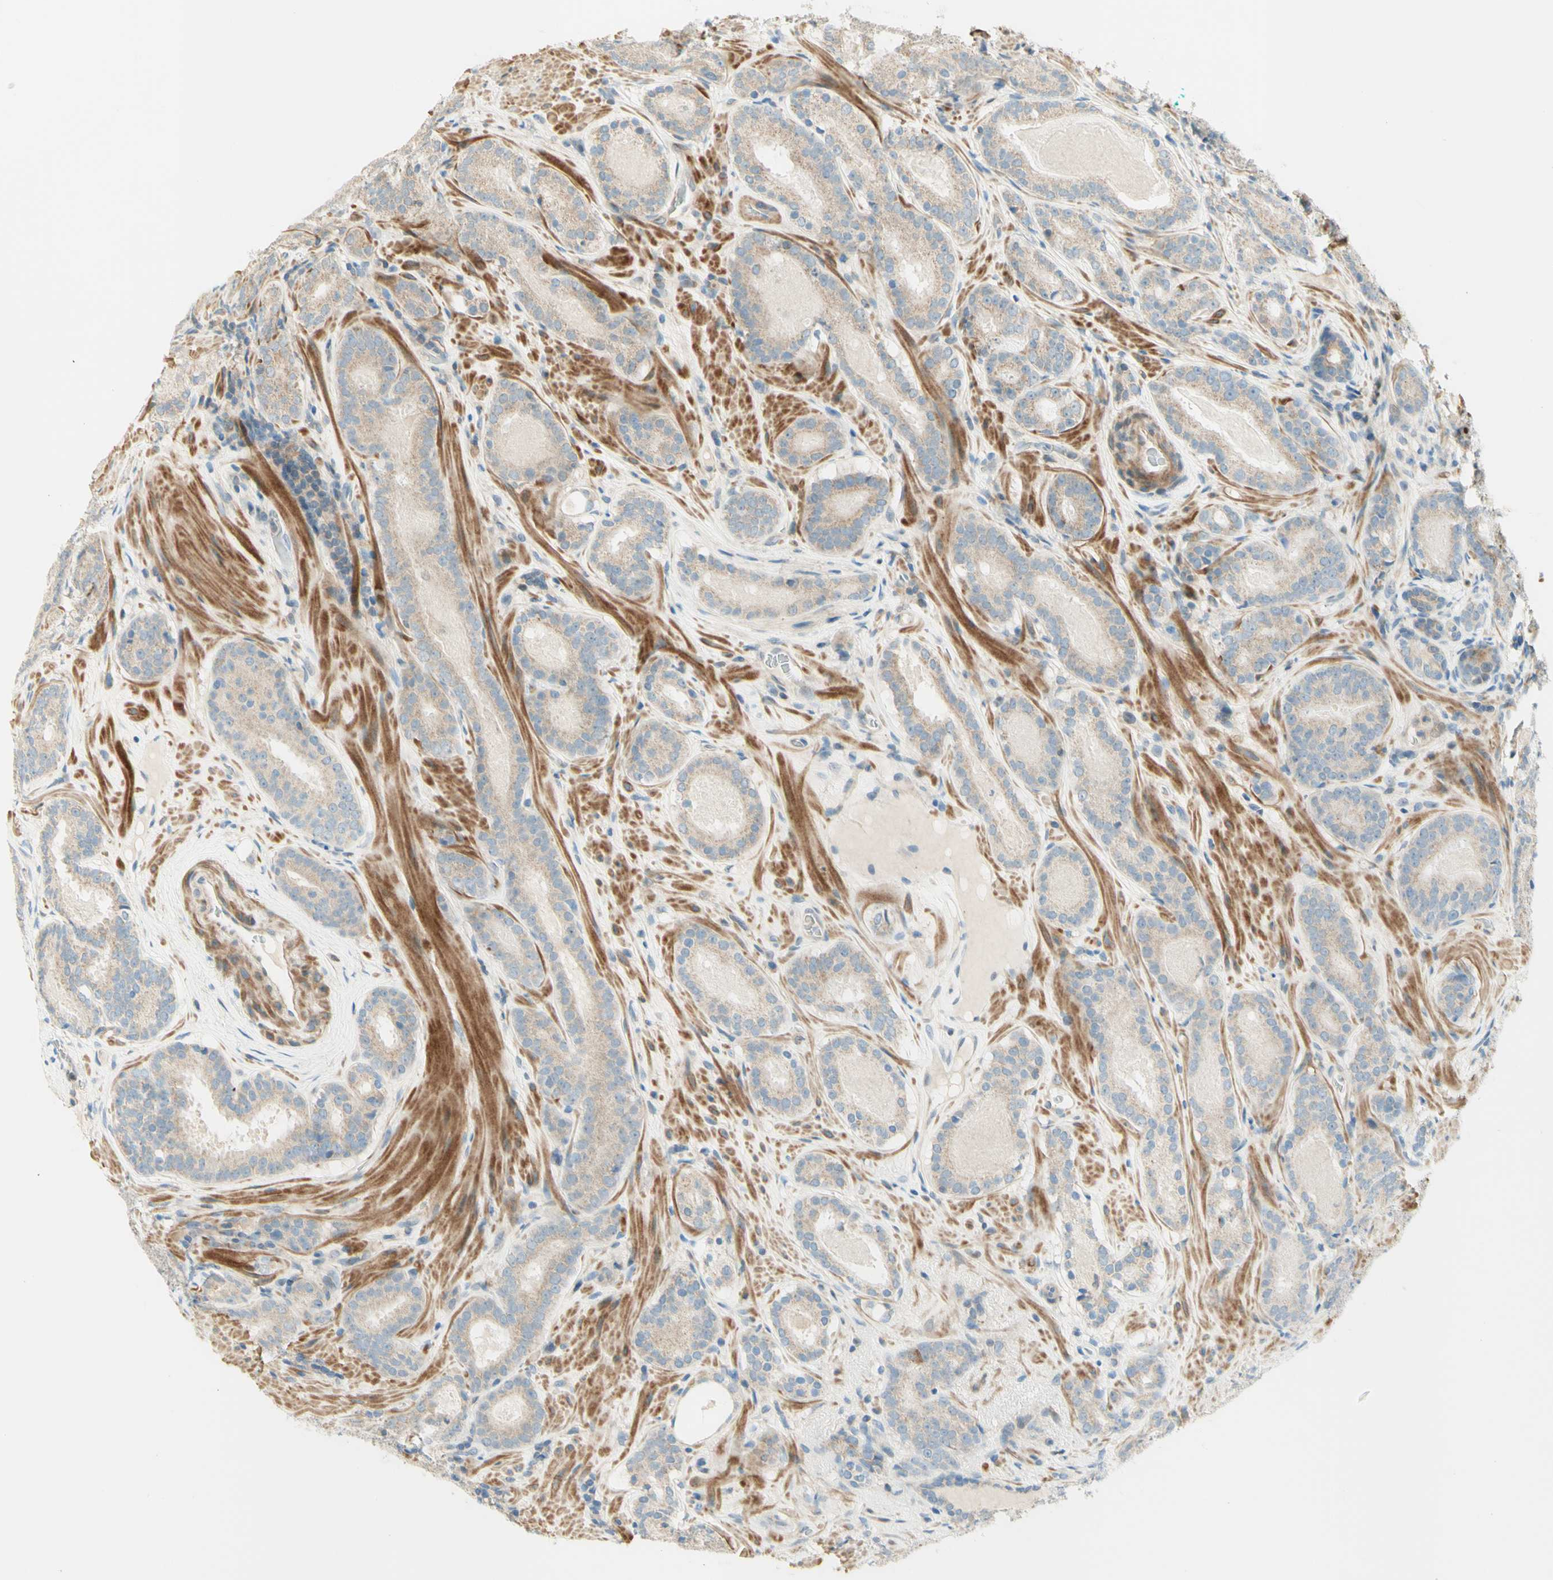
{"staining": {"intensity": "weak", "quantity": "25%-75%", "location": "cytoplasmic/membranous"}, "tissue": "prostate cancer", "cell_type": "Tumor cells", "image_type": "cancer", "snomed": [{"axis": "morphology", "description": "Adenocarcinoma, Low grade"}, {"axis": "topography", "description": "Prostate"}], "caption": "Prostate adenocarcinoma (low-grade) stained for a protein reveals weak cytoplasmic/membranous positivity in tumor cells.", "gene": "PROM1", "patient": {"sex": "male", "age": 69}}